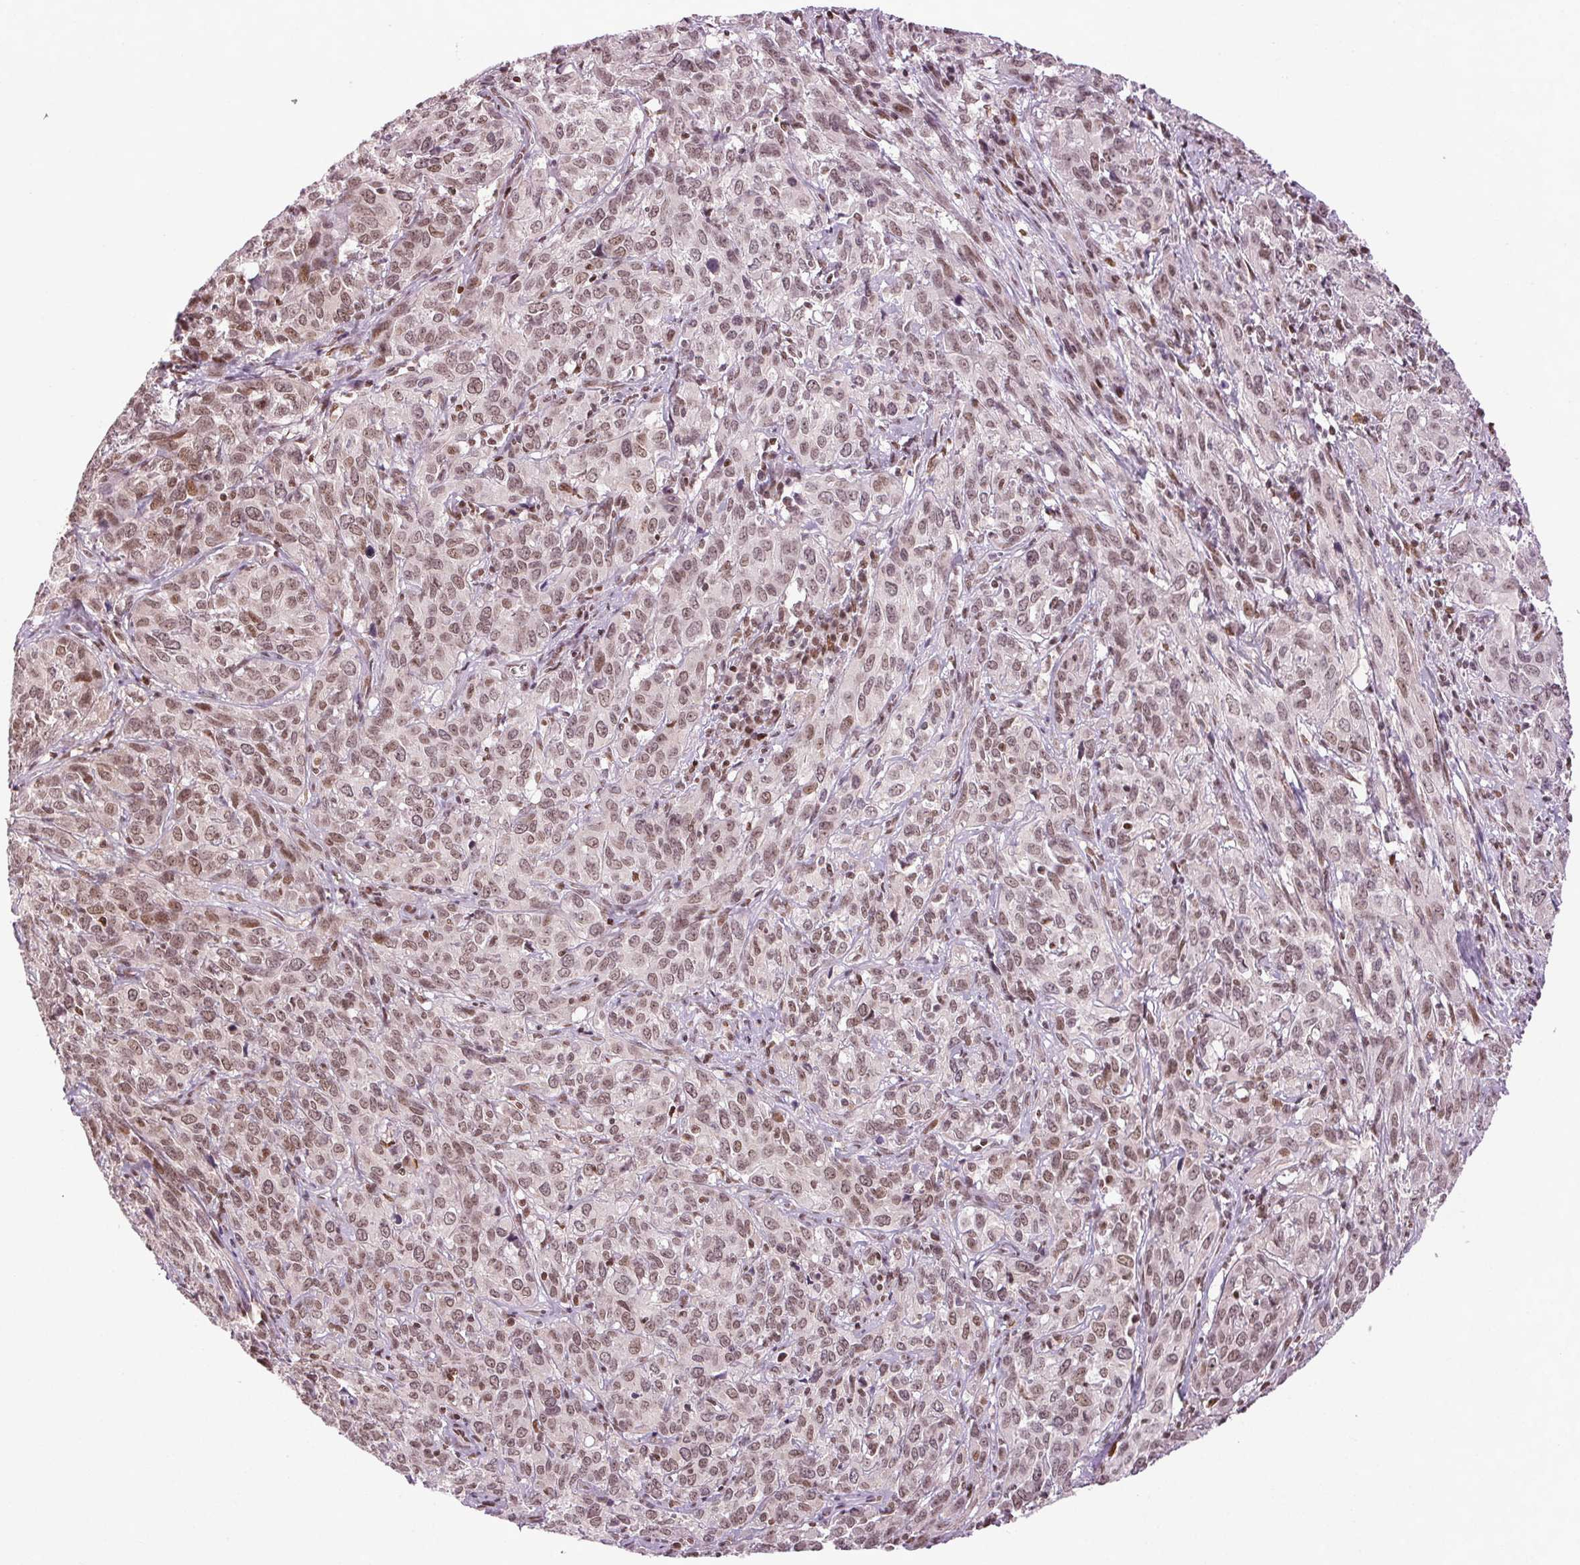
{"staining": {"intensity": "moderate", "quantity": ">75%", "location": "nuclear"}, "tissue": "cervical cancer", "cell_type": "Tumor cells", "image_type": "cancer", "snomed": [{"axis": "morphology", "description": "Squamous cell carcinoma, NOS"}, {"axis": "topography", "description": "Cervix"}], "caption": "Human squamous cell carcinoma (cervical) stained for a protein (brown) shows moderate nuclear positive positivity in approximately >75% of tumor cells.", "gene": "XPC", "patient": {"sex": "female", "age": 45}}